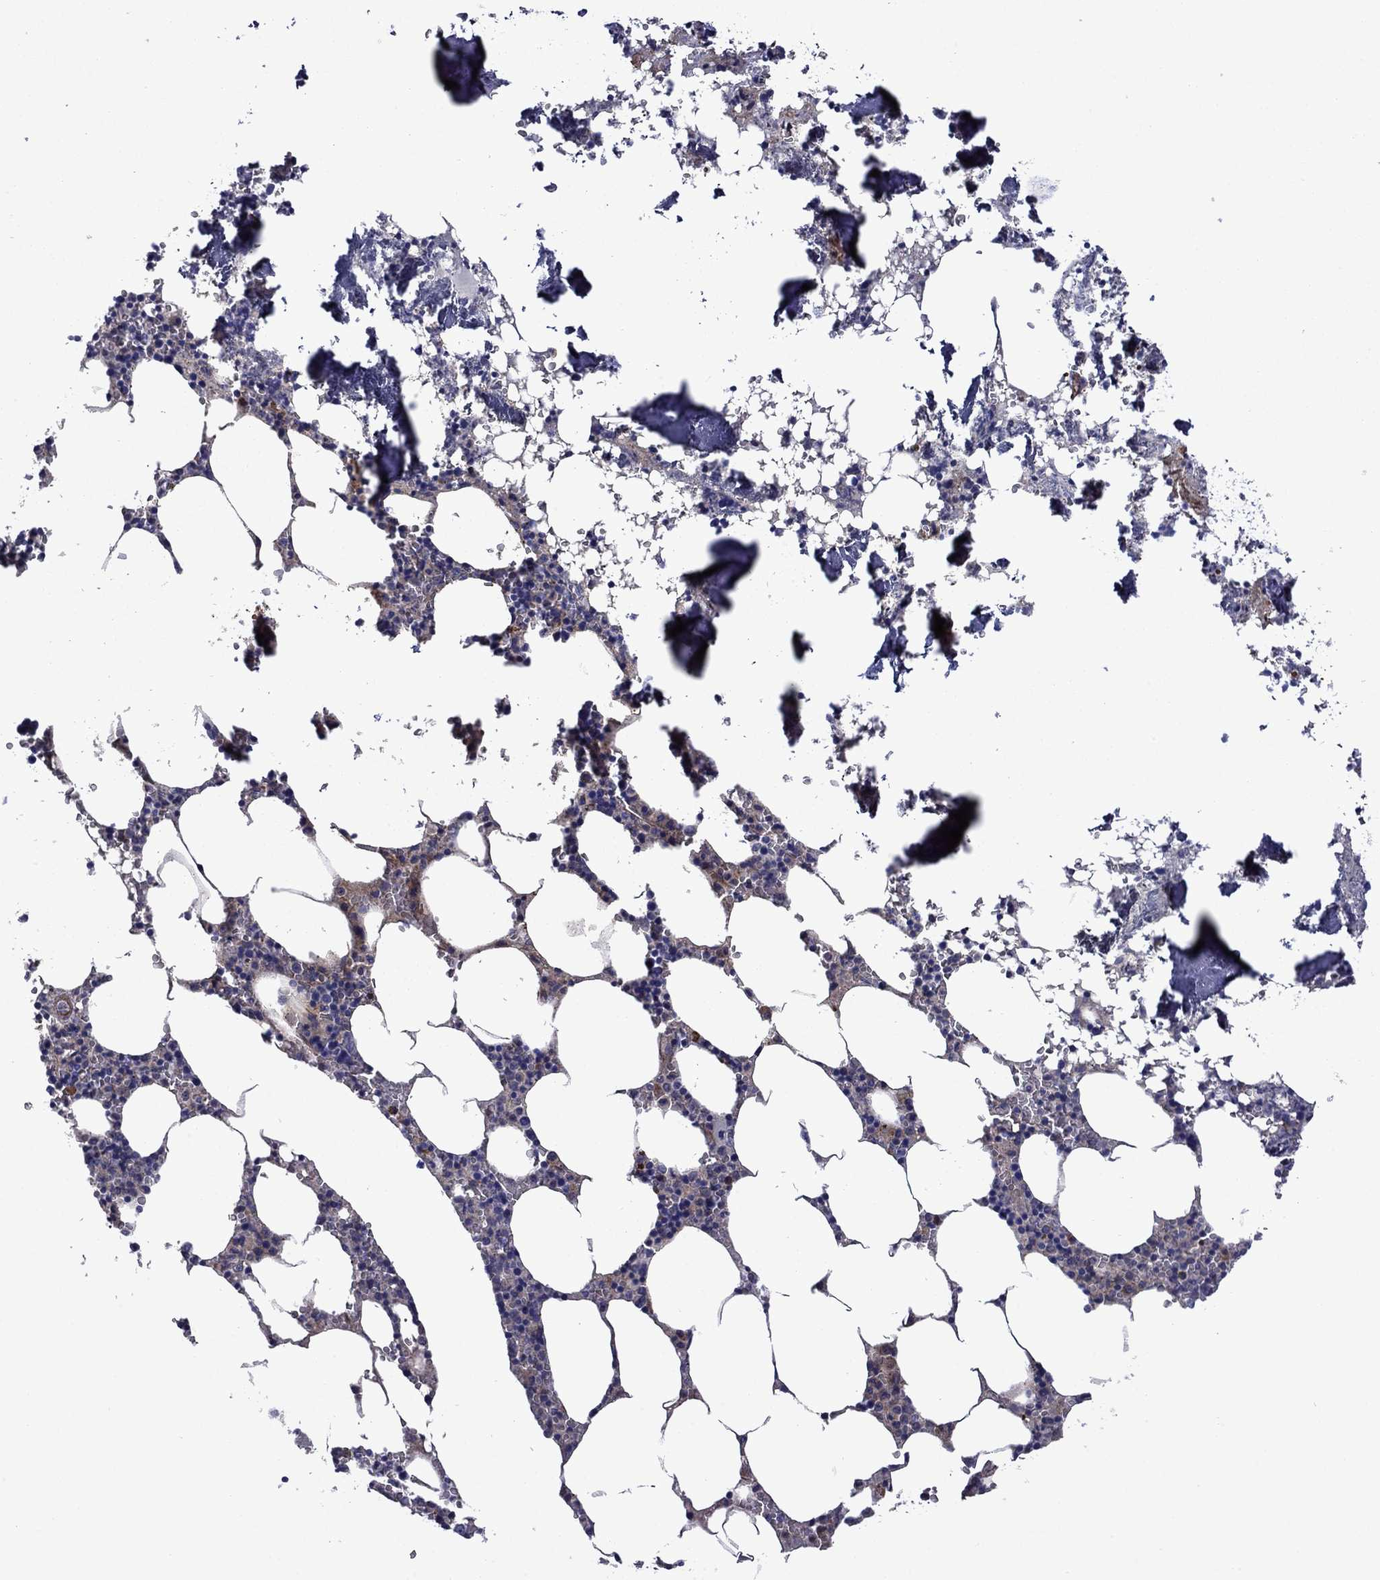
{"staining": {"intensity": "moderate", "quantity": "<25%", "location": "cytoplasmic/membranous"}, "tissue": "bone marrow", "cell_type": "Hematopoietic cells", "image_type": "normal", "snomed": [{"axis": "morphology", "description": "Normal tissue, NOS"}, {"axis": "topography", "description": "Bone marrow"}], "caption": "About <25% of hematopoietic cells in unremarkable bone marrow exhibit moderate cytoplasmic/membranous protein staining as visualized by brown immunohistochemical staining.", "gene": "HSPG2", "patient": {"sex": "female", "age": 64}}